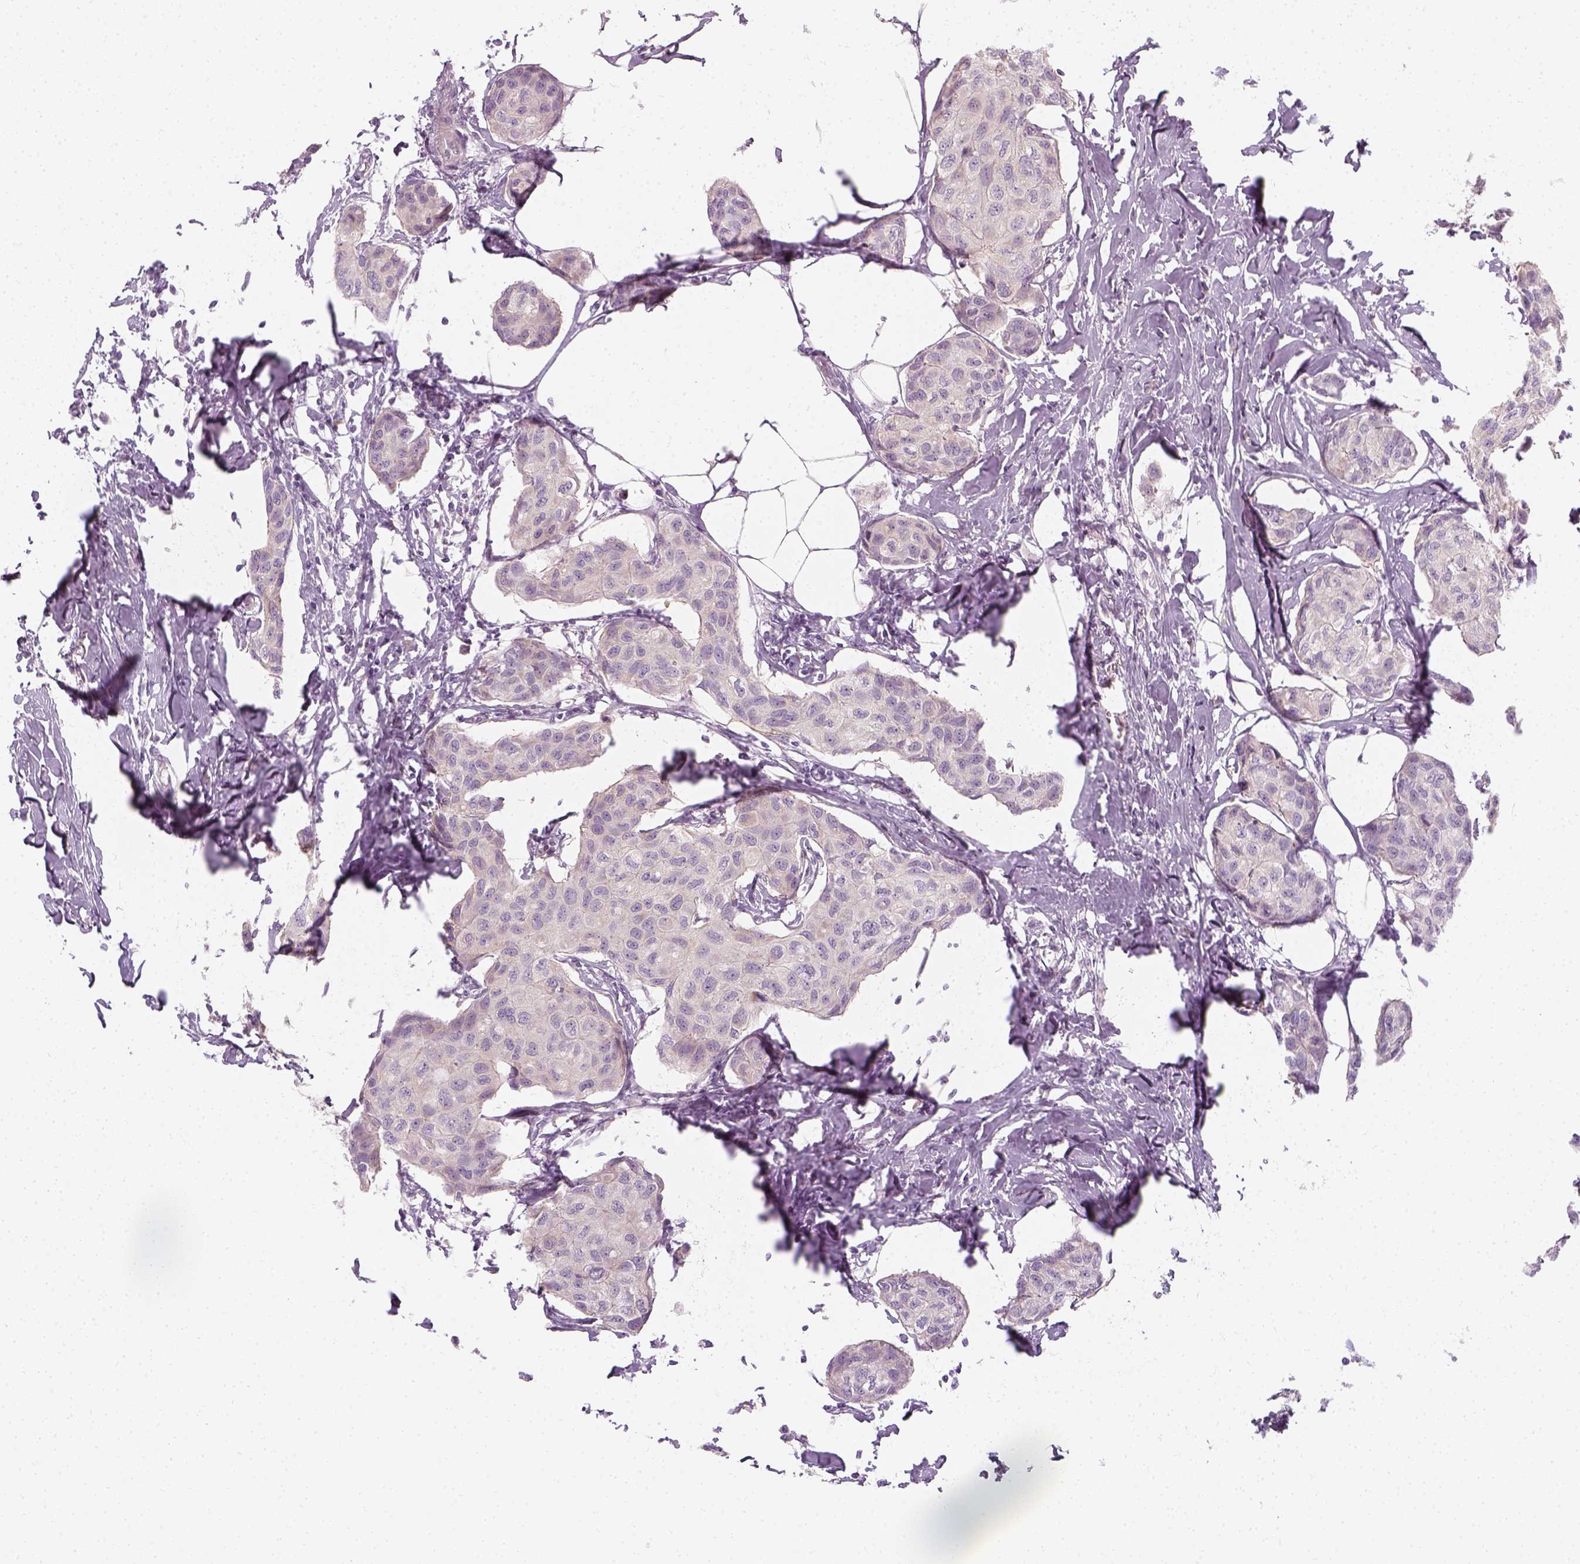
{"staining": {"intensity": "negative", "quantity": "none", "location": "none"}, "tissue": "breast cancer", "cell_type": "Tumor cells", "image_type": "cancer", "snomed": [{"axis": "morphology", "description": "Duct carcinoma"}, {"axis": "topography", "description": "Breast"}], "caption": "Breast infiltrating ductal carcinoma stained for a protein using immunohistochemistry displays no positivity tumor cells.", "gene": "PRAME", "patient": {"sex": "female", "age": 80}}